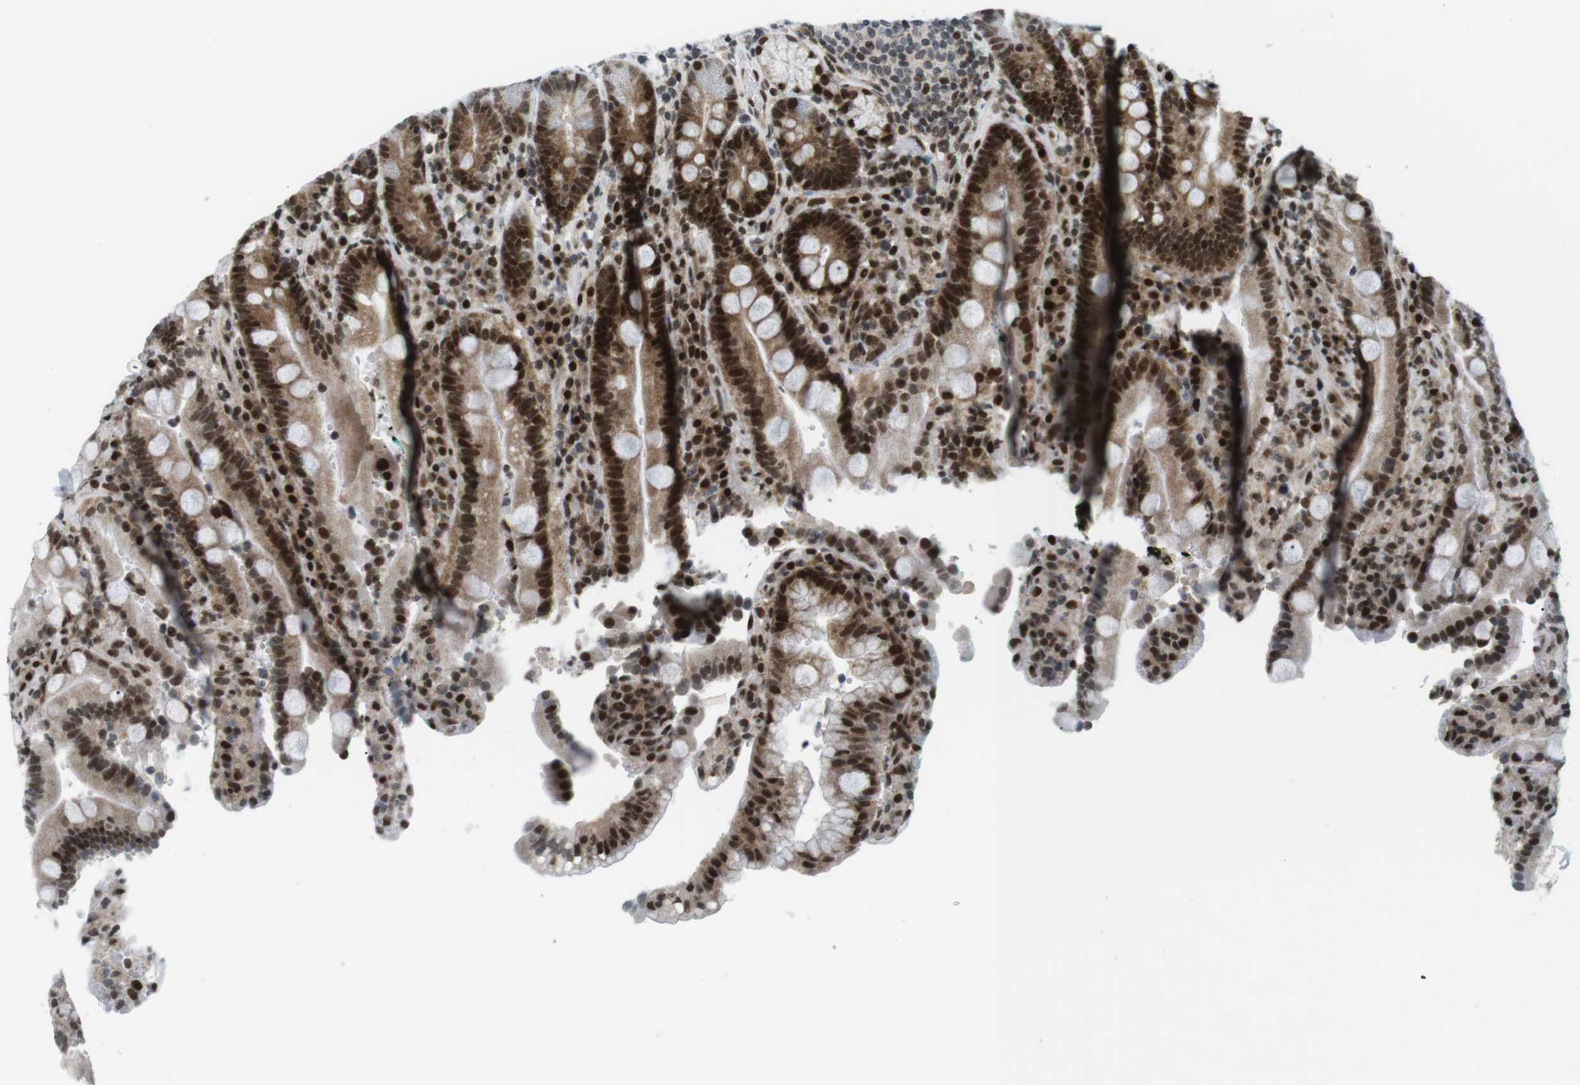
{"staining": {"intensity": "strong", "quantity": ">75%", "location": "cytoplasmic/membranous,nuclear"}, "tissue": "duodenum", "cell_type": "Glandular cells", "image_type": "normal", "snomed": [{"axis": "morphology", "description": "Normal tissue, NOS"}, {"axis": "topography", "description": "Small intestine, NOS"}], "caption": "An immunohistochemistry micrograph of unremarkable tissue is shown. Protein staining in brown labels strong cytoplasmic/membranous,nuclear positivity in duodenum within glandular cells.", "gene": "CDC27", "patient": {"sex": "female", "age": 71}}